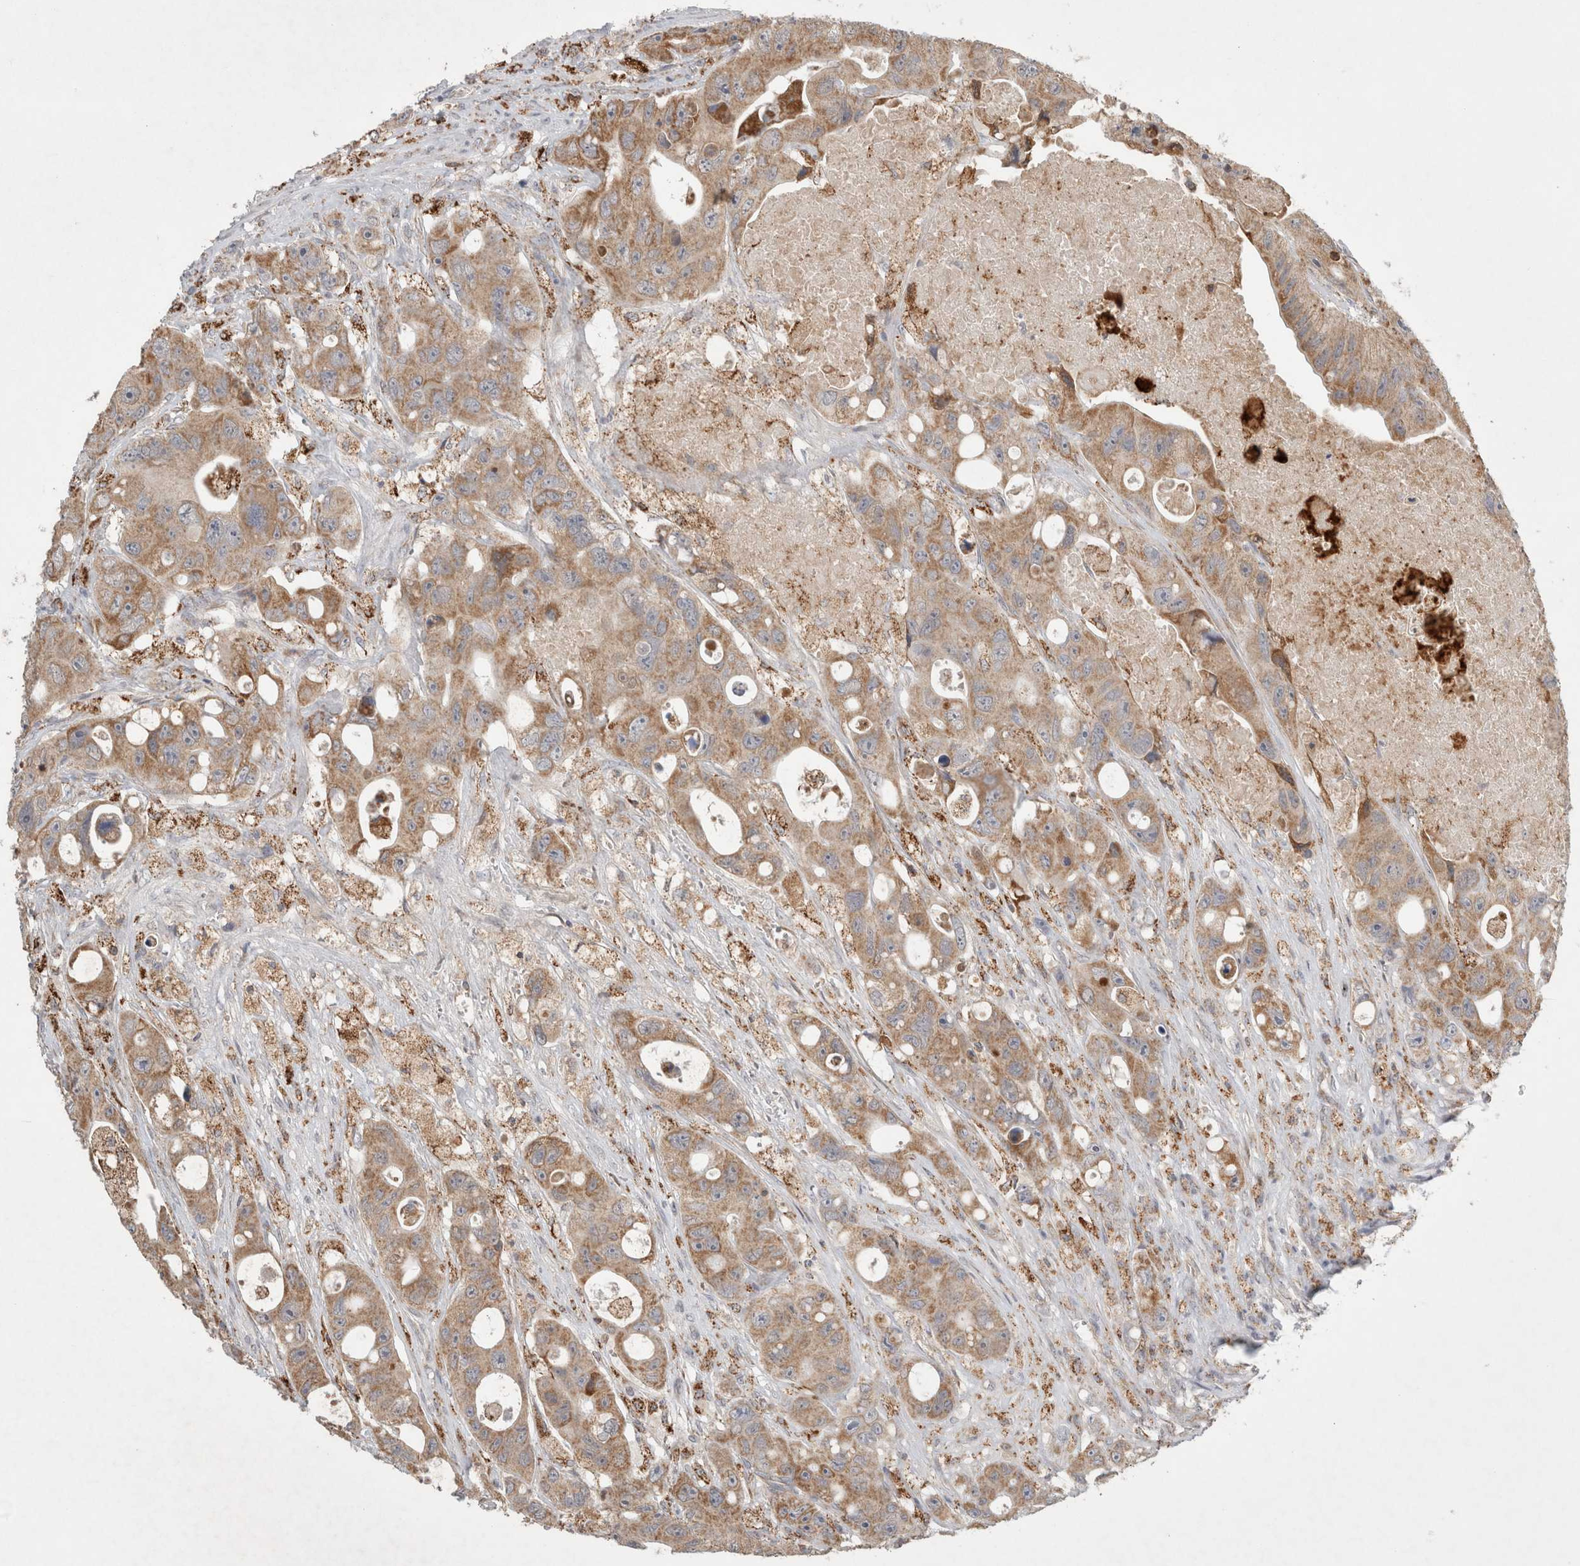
{"staining": {"intensity": "moderate", "quantity": ">75%", "location": "cytoplasmic/membranous"}, "tissue": "colorectal cancer", "cell_type": "Tumor cells", "image_type": "cancer", "snomed": [{"axis": "morphology", "description": "Adenocarcinoma, NOS"}, {"axis": "topography", "description": "Colon"}], "caption": "Colorectal adenocarcinoma was stained to show a protein in brown. There is medium levels of moderate cytoplasmic/membranous staining in approximately >75% of tumor cells.", "gene": "HROB", "patient": {"sex": "female", "age": 46}}